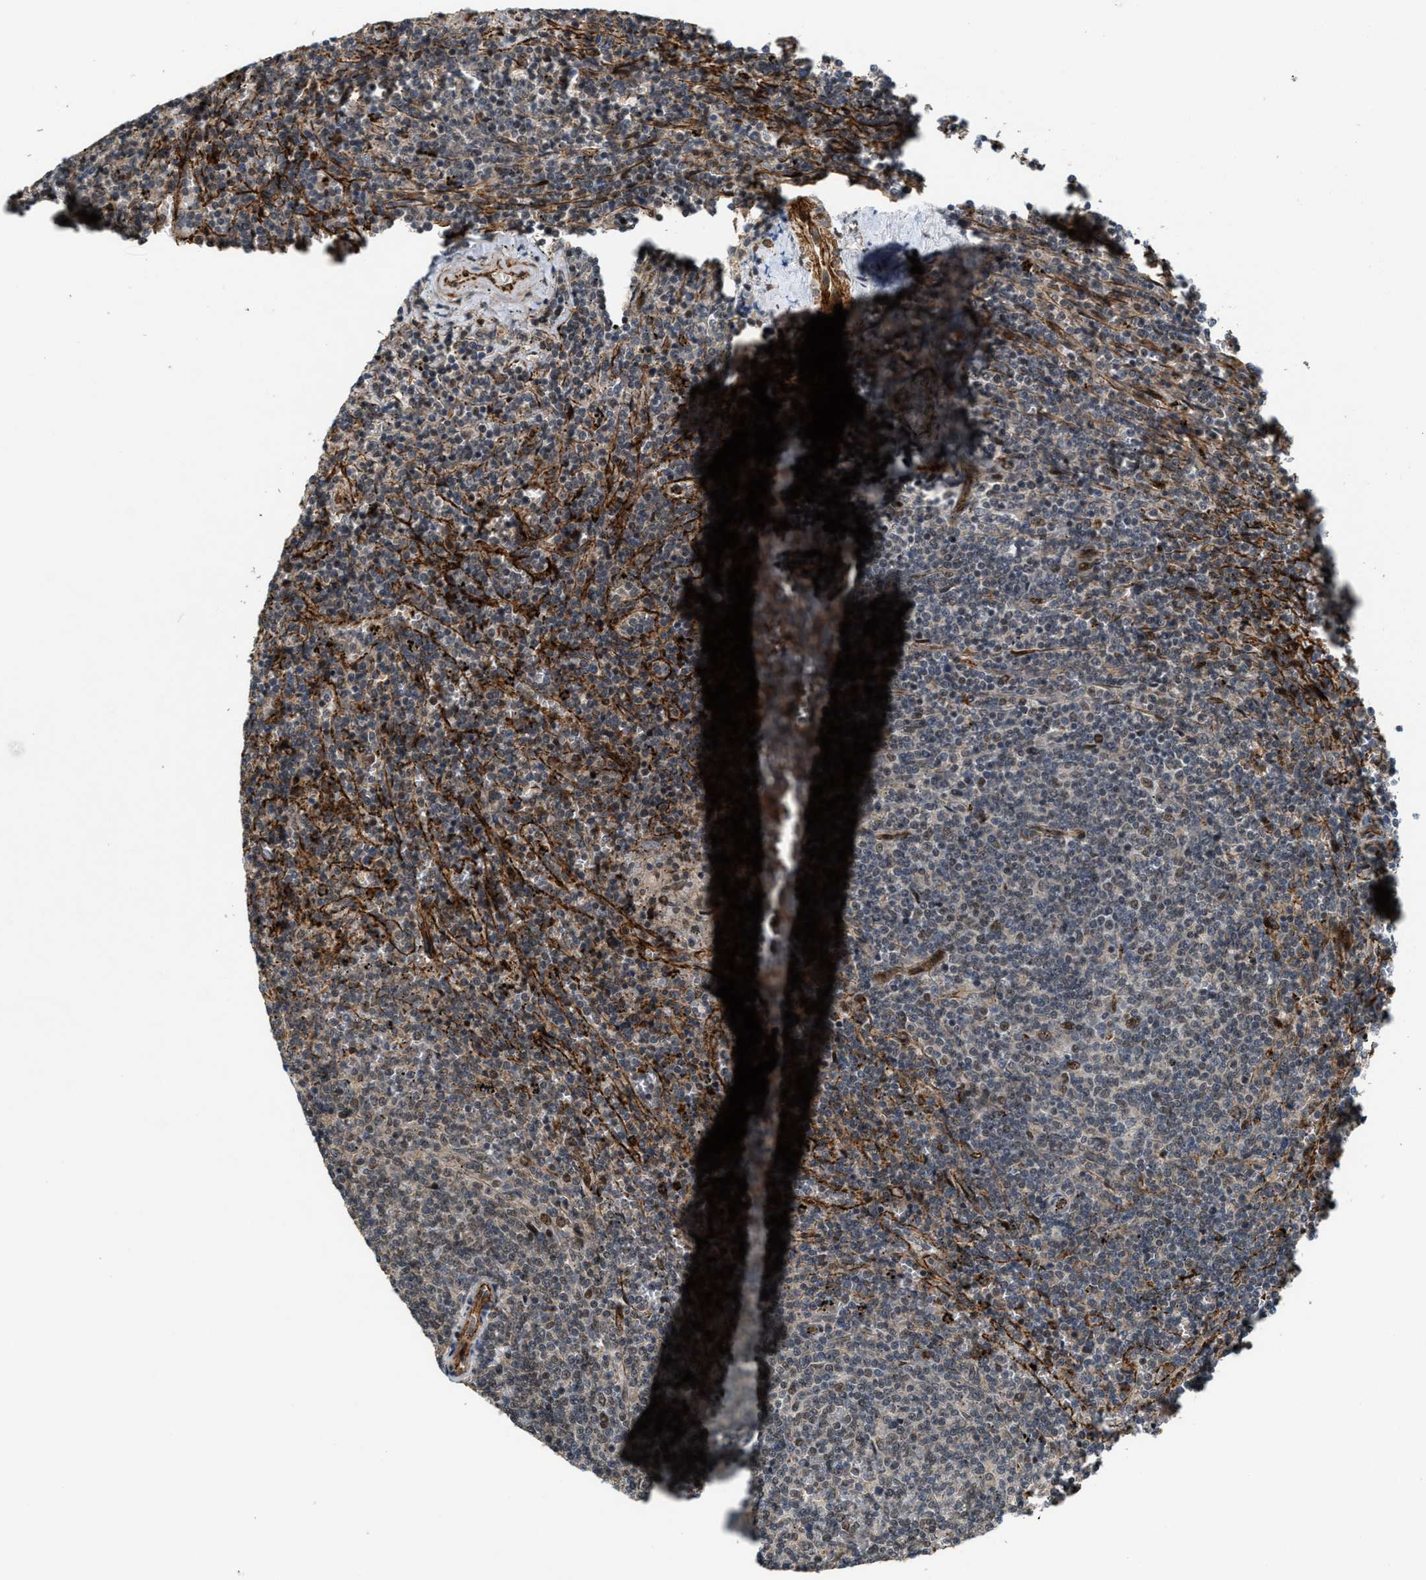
{"staining": {"intensity": "weak", "quantity": "25%-75%", "location": "nuclear"}, "tissue": "lymphoma", "cell_type": "Tumor cells", "image_type": "cancer", "snomed": [{"axis": "morphology", "description": "Malignant lymphoma, non-Hodgkin's type, Low grade"}, {"axis": "topography", "description": "Spleen"}], "caption": "DAB immunohistochemical staining of low-grade malignant lymphoma, non-Hodgkin's type shows weak nuclear protein positivity in approximately 25%-75% of tumor cells. The protein is stained brown, and the nuclei are stained in blue (DAB IHC with brightfield microscopy, high magnification).", "gene": "DPF2", "patient": {"sex": "female", "age": 50}}